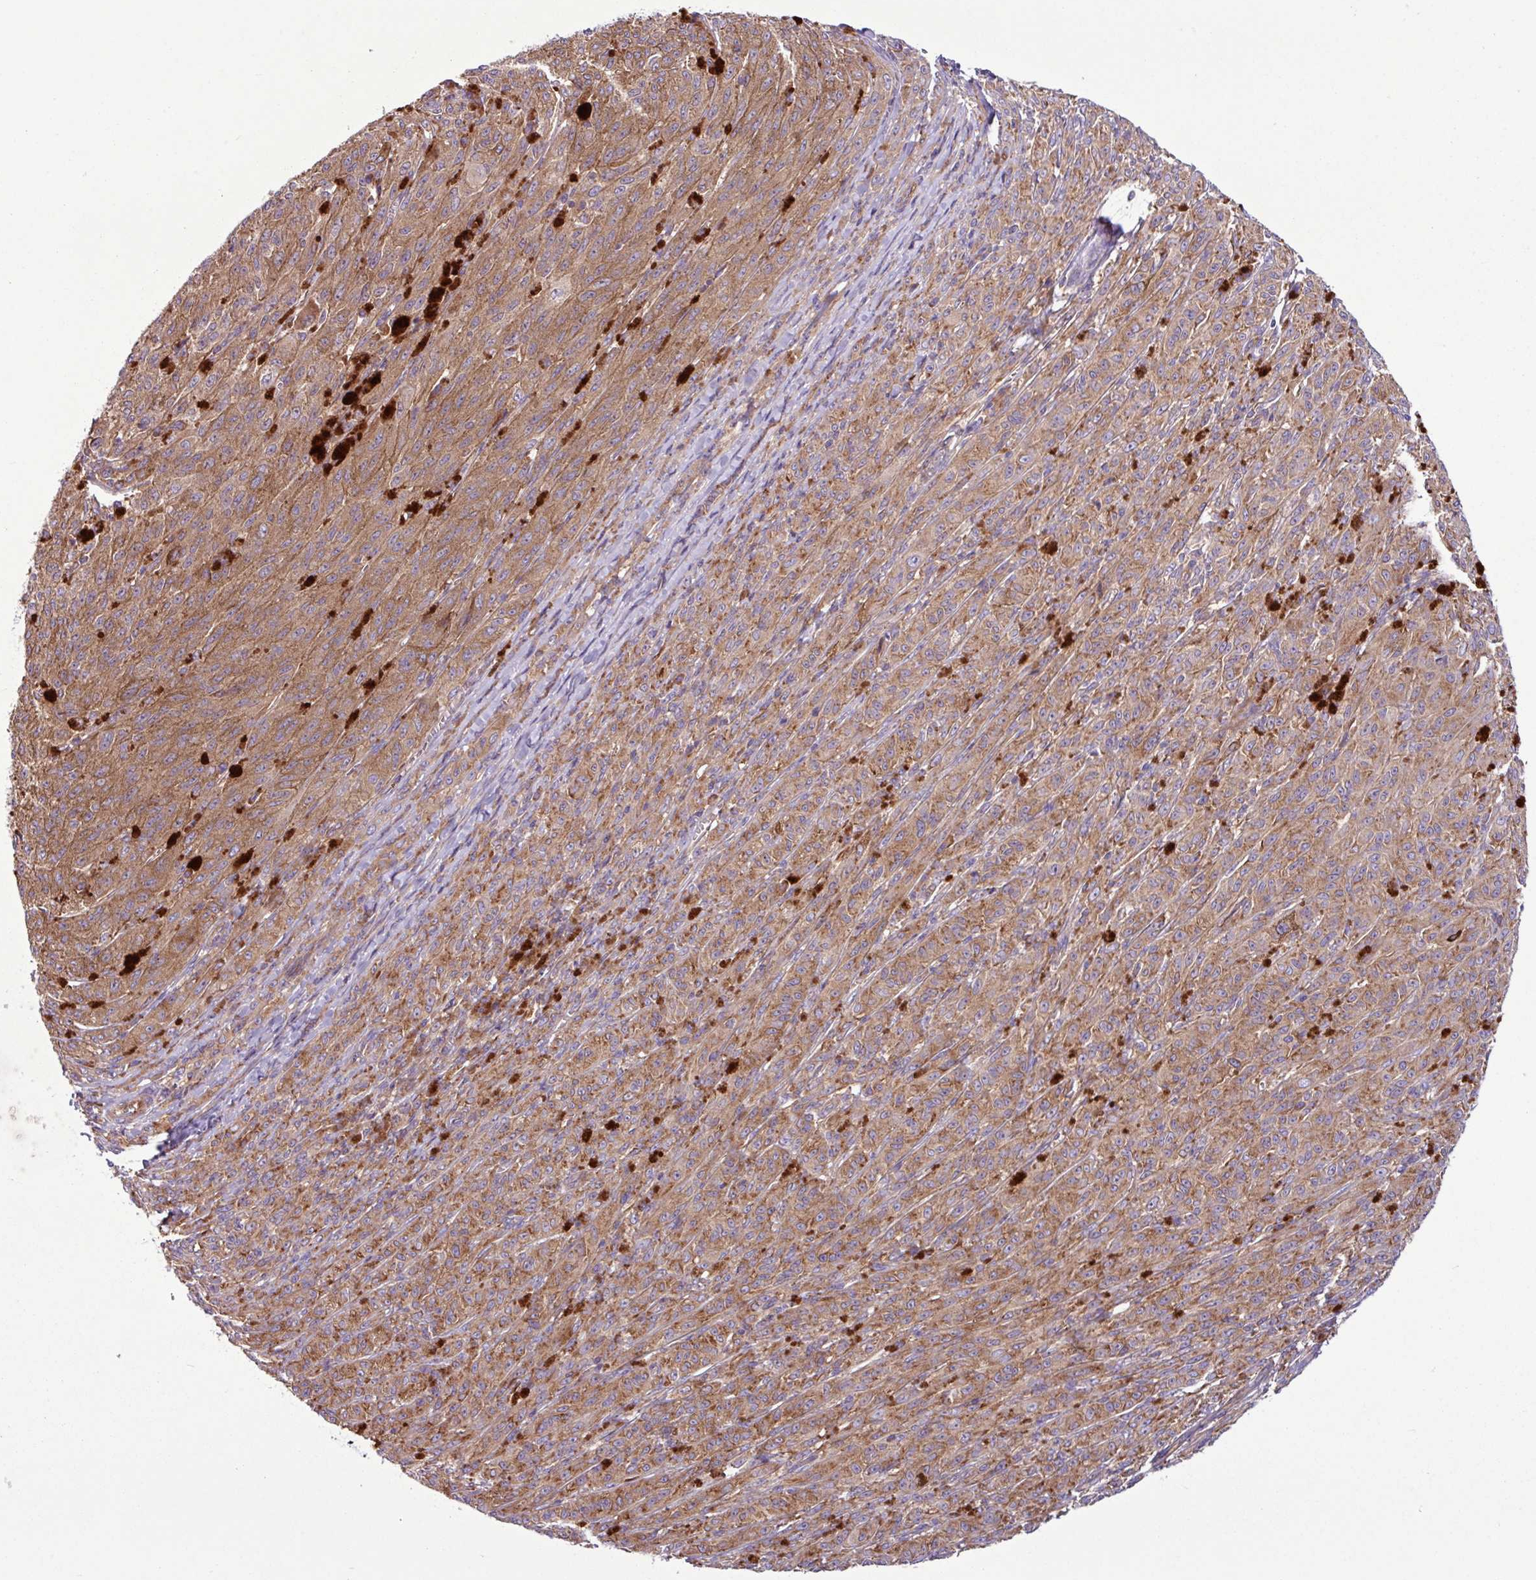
{"staining": {"intensity": "moderate", "quantity": ">75%", "location": "cytoplasmic/membranous"}, "tissue": "melanoma", "cell_type": "Tumor cells", "image_type": "cancer", "snomed": [{"axis": "morphology", "description": "Malignant melanoma, NOS"}, {"axis": "topography", "description": "Skin"}], "caption": "The image exhibits immunohistochemical staining of malignant melanoma. There is moderate cytoplasmic/membranous expression is present in about >75% of tumor cells.", "gene": "MROH2A", "patient": {"sex": "female", "age": 52}}